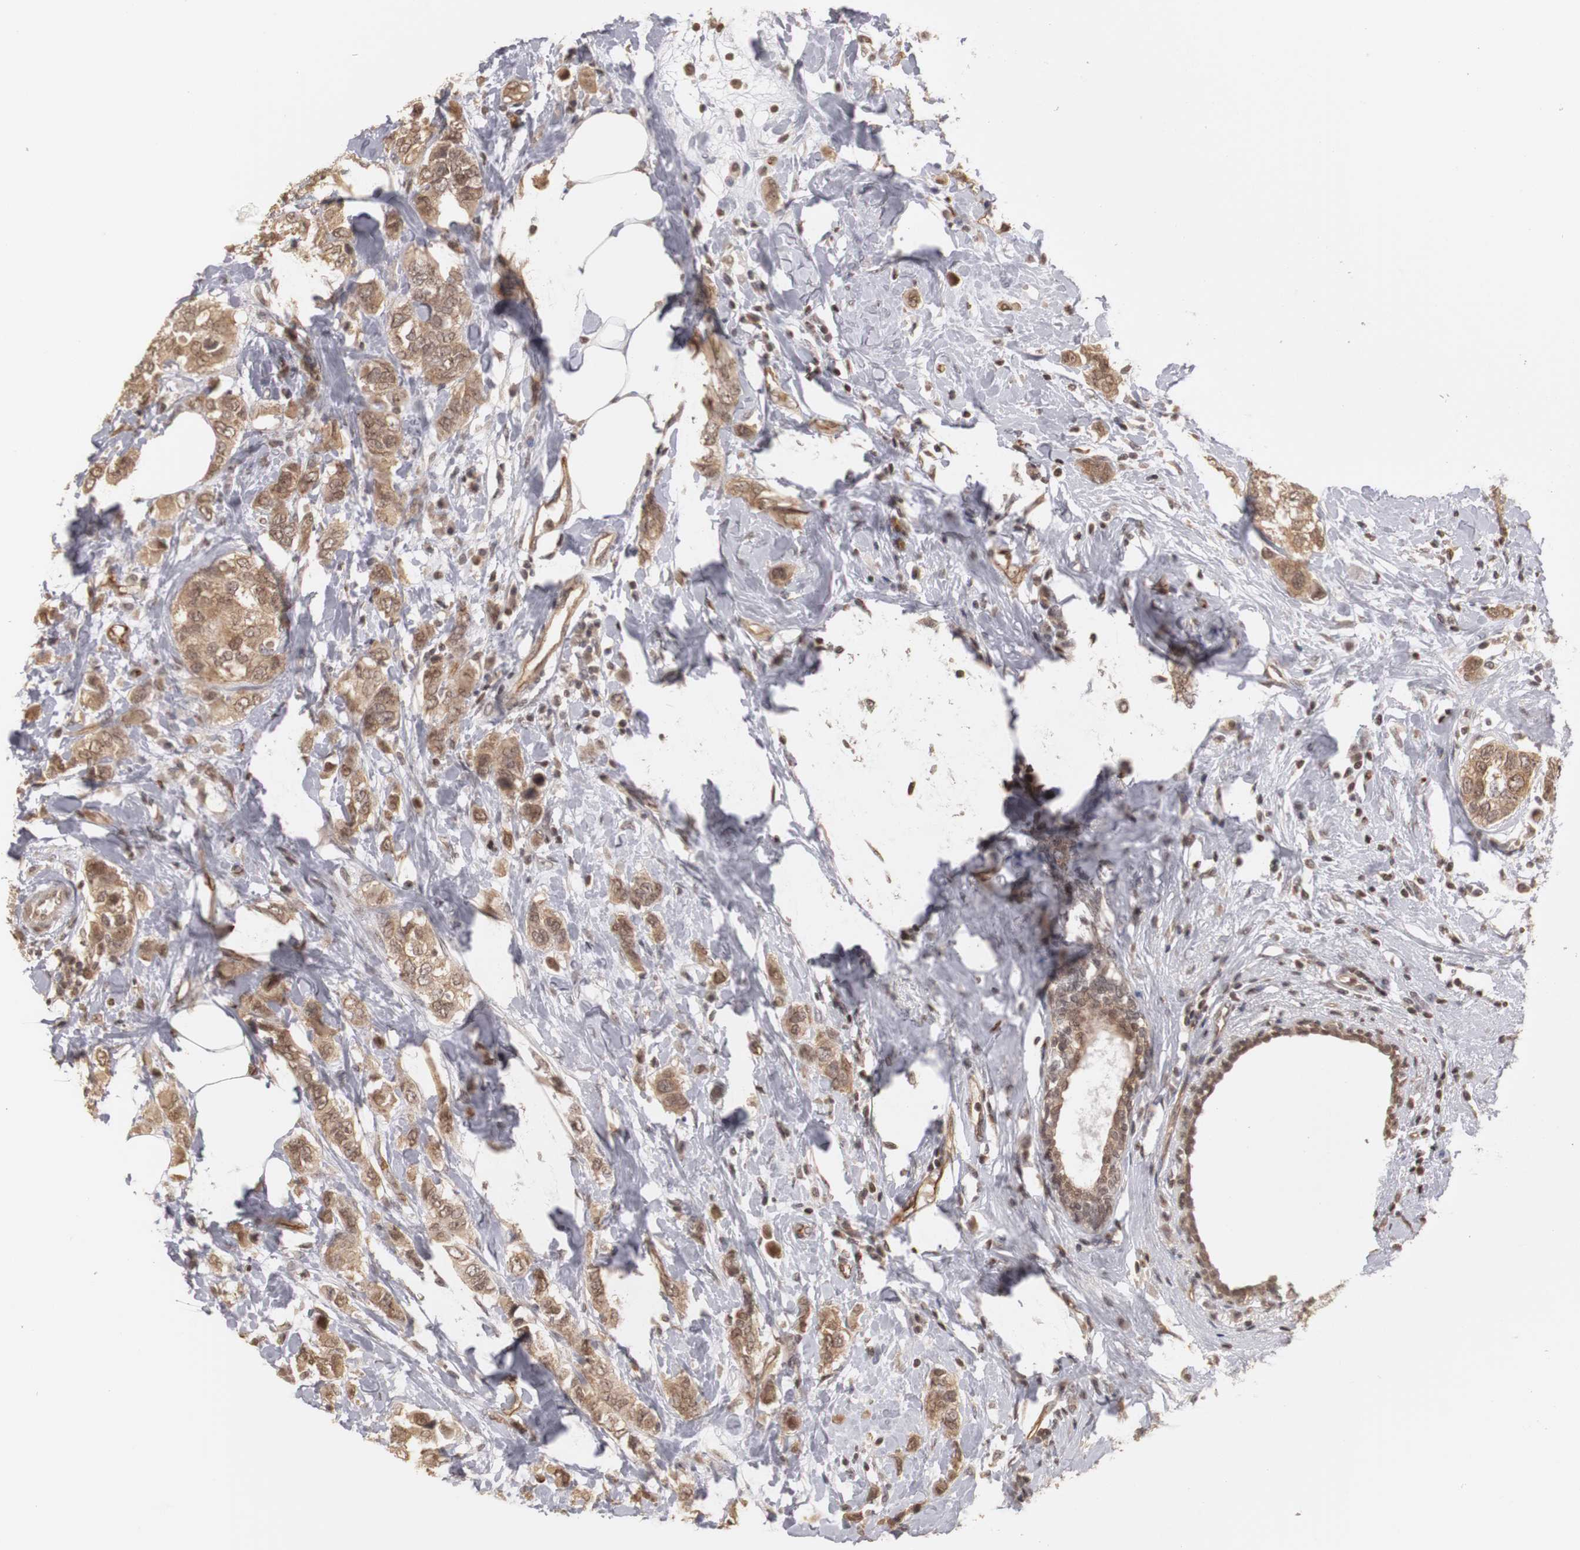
{"staining": {"intensity": "weak", "quantity": ">75%", "location": "cytoplasmic/membranous,nuclear"}, "tissue": "breast cancer", "cell_type": "Tumor cells", "image_type": "cancer", "snomed": [{"axis": "morphology", "description": "Normal tissue, NOS"}, {"axis": "morphology", "description": "Duct carcinoma"}, {"axis": "topography", "description": "Breast"}], "caption": "Weak cytoplasmic/membranous and nuclear protein positivity is present in about >75% of tumor cells in invasive ductal carcinoma (breast).", "gene": "PLEKHA1", "patient": {"sex": "female", "age": 50}}